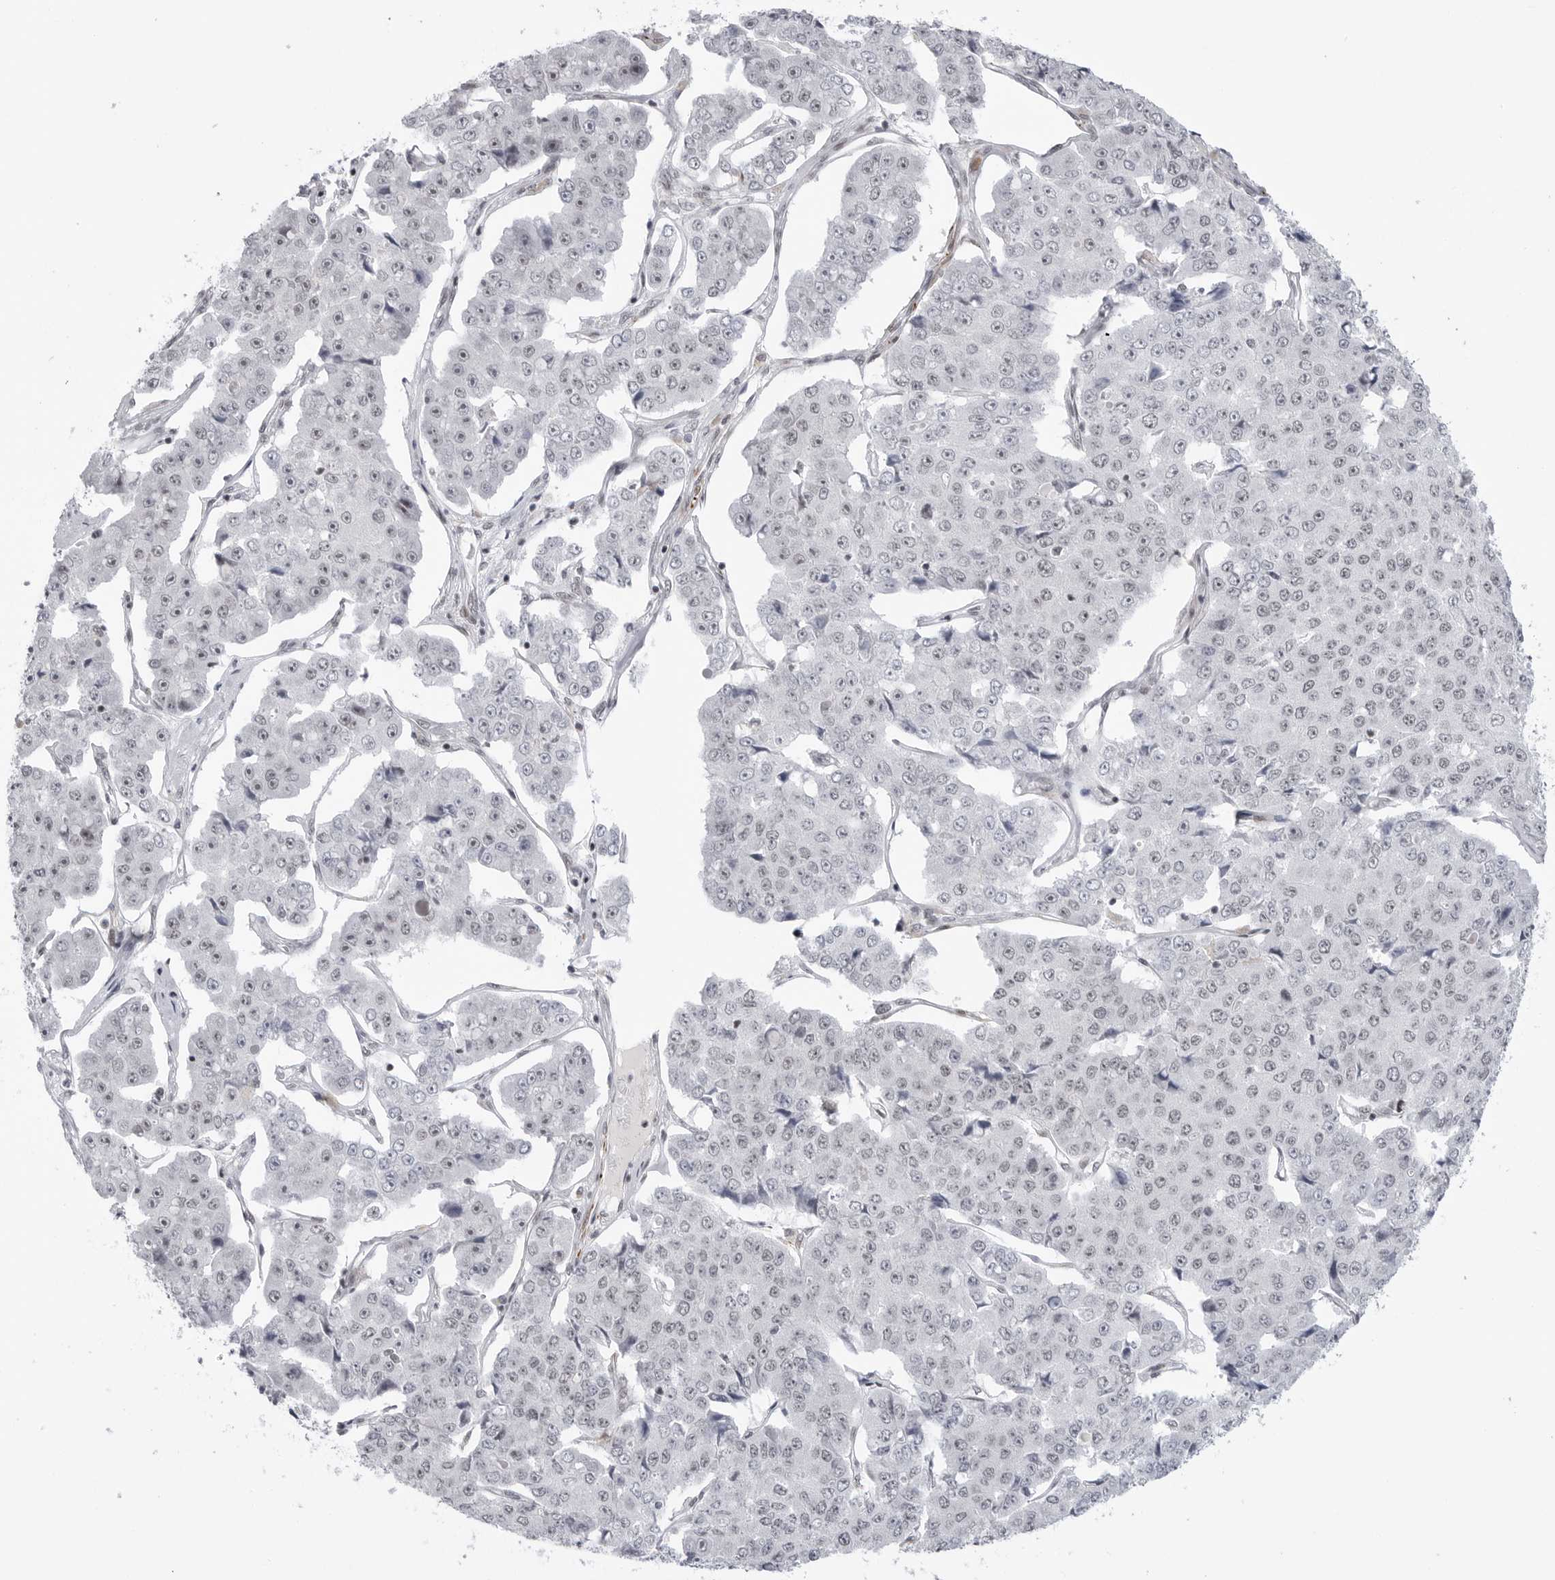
{"staining": {"intensity": "negative", "quantity": "none", "location": "none"}, "tissue": "pancreatic cancer", "cell_type": "Tumor cells", "image_type": "cancer", "snomed": [{"axis": "morphology", "description": "Adenocarcinoma, NOS"}, {"axis": "topography", "description": "Pancreas"}], "caption": "Image shows no significant protein positivity in tumor cells of pancreatic cancer (adenocarcinoma).", "gene": "TRIM66", "patient": {"sex": "male", "age": 50}}